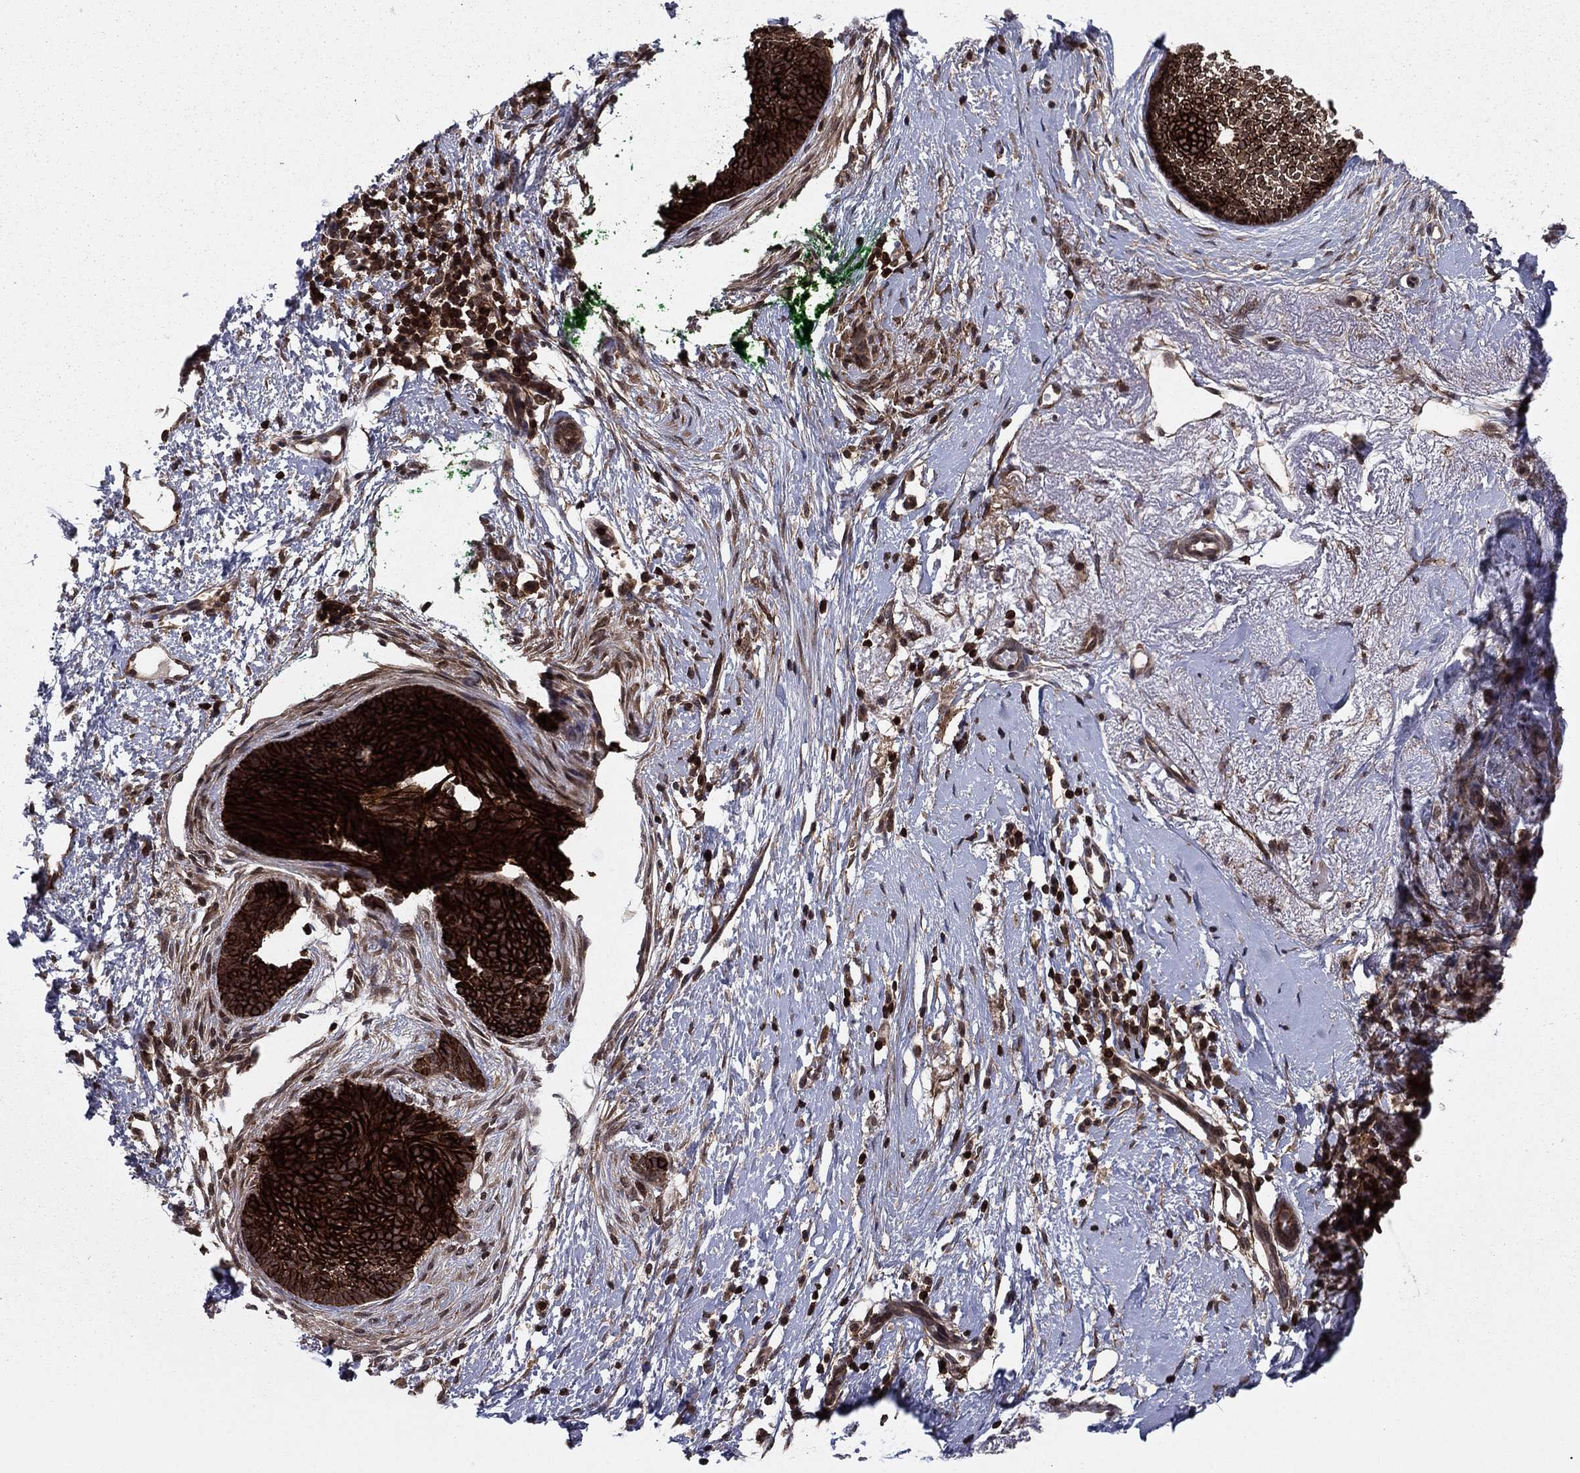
{"staining": {"intensity": "strong", "quantity": ">75%", "location": "cytoplasmic/membranous"}, "tissue": "skin cancer", "cell_type": "Tumor cells", "image_type": "cancer", "snomed": [{"axis": "morphology", "description": "Basal cell carcinoma"}, {"axis": "topography", "description": "Skin"}], "caption": "Basal cell carcinoma (skin) stained with a brown dye displays strong cytoplasmic/membranous positive positivity in about >75% of tumor cells.", "gene": "SSX2IP", "patient": {"sex": "female", "age": 65}}